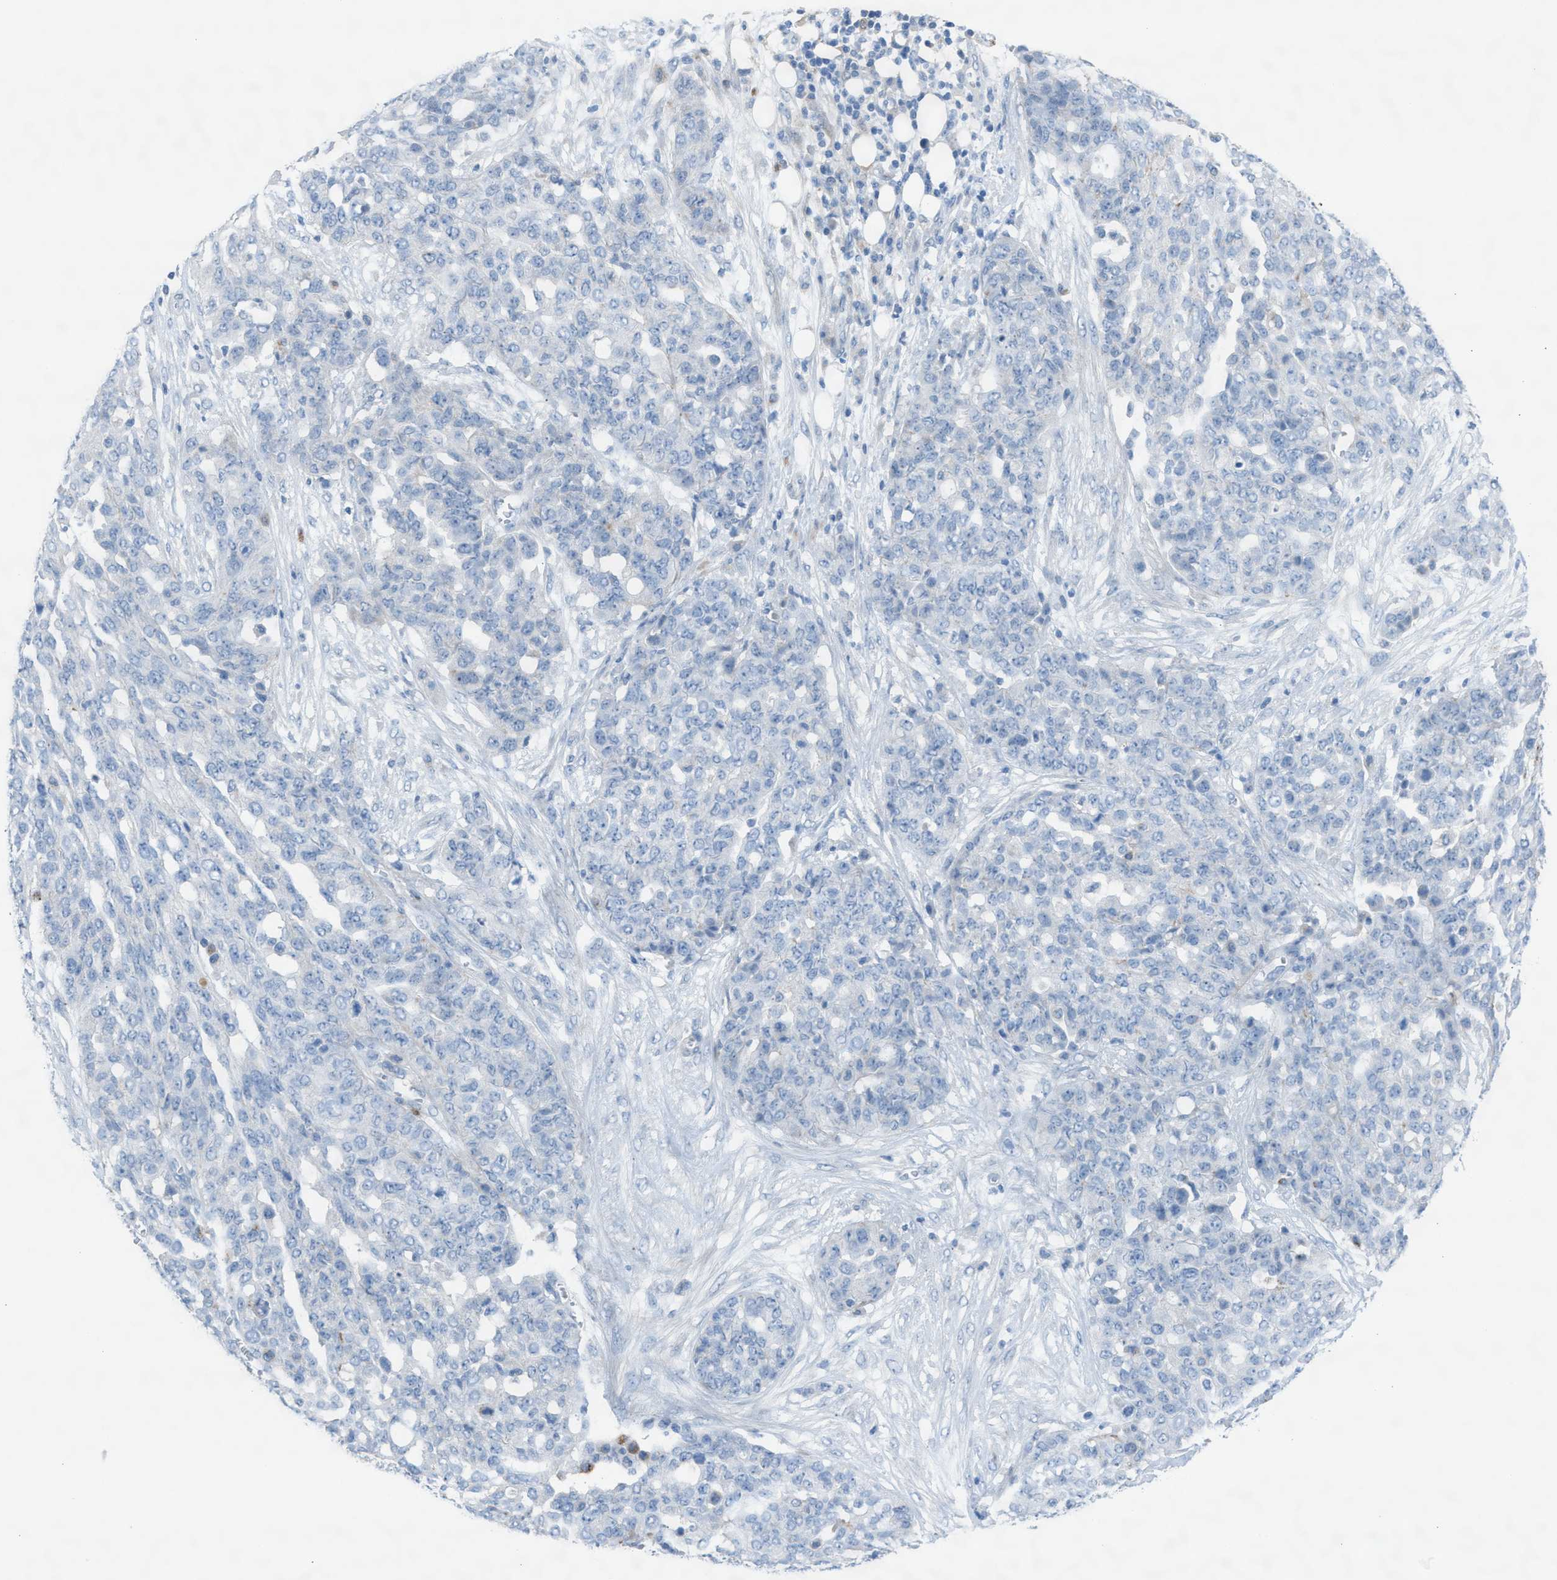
{"staining": {"intensity": "negative", "quantity": "none", "location": "none"}, "tissue": "ovarian cancer", "cell_type": "Tumor cells", "image_type": "cancer", "snomed": [{"axis": "morphology", "description": "Cystadenocarcinoma, serous, NOS"}, {"axis": "topography", "description": "Soft tissue"}, {"axis": "topography", "description": "Ovary"}], "caption": "Tumor cells show no significant expression in ovarian serous cystadenocarcinoma. The staining was performed using DAB to visualize the protein expression in brown, while the nuclei were stained in blue with hematoxylin (Magnification: 20x).", "gene": "ASPA", "patient": {"sex": "female", "age": 57}}